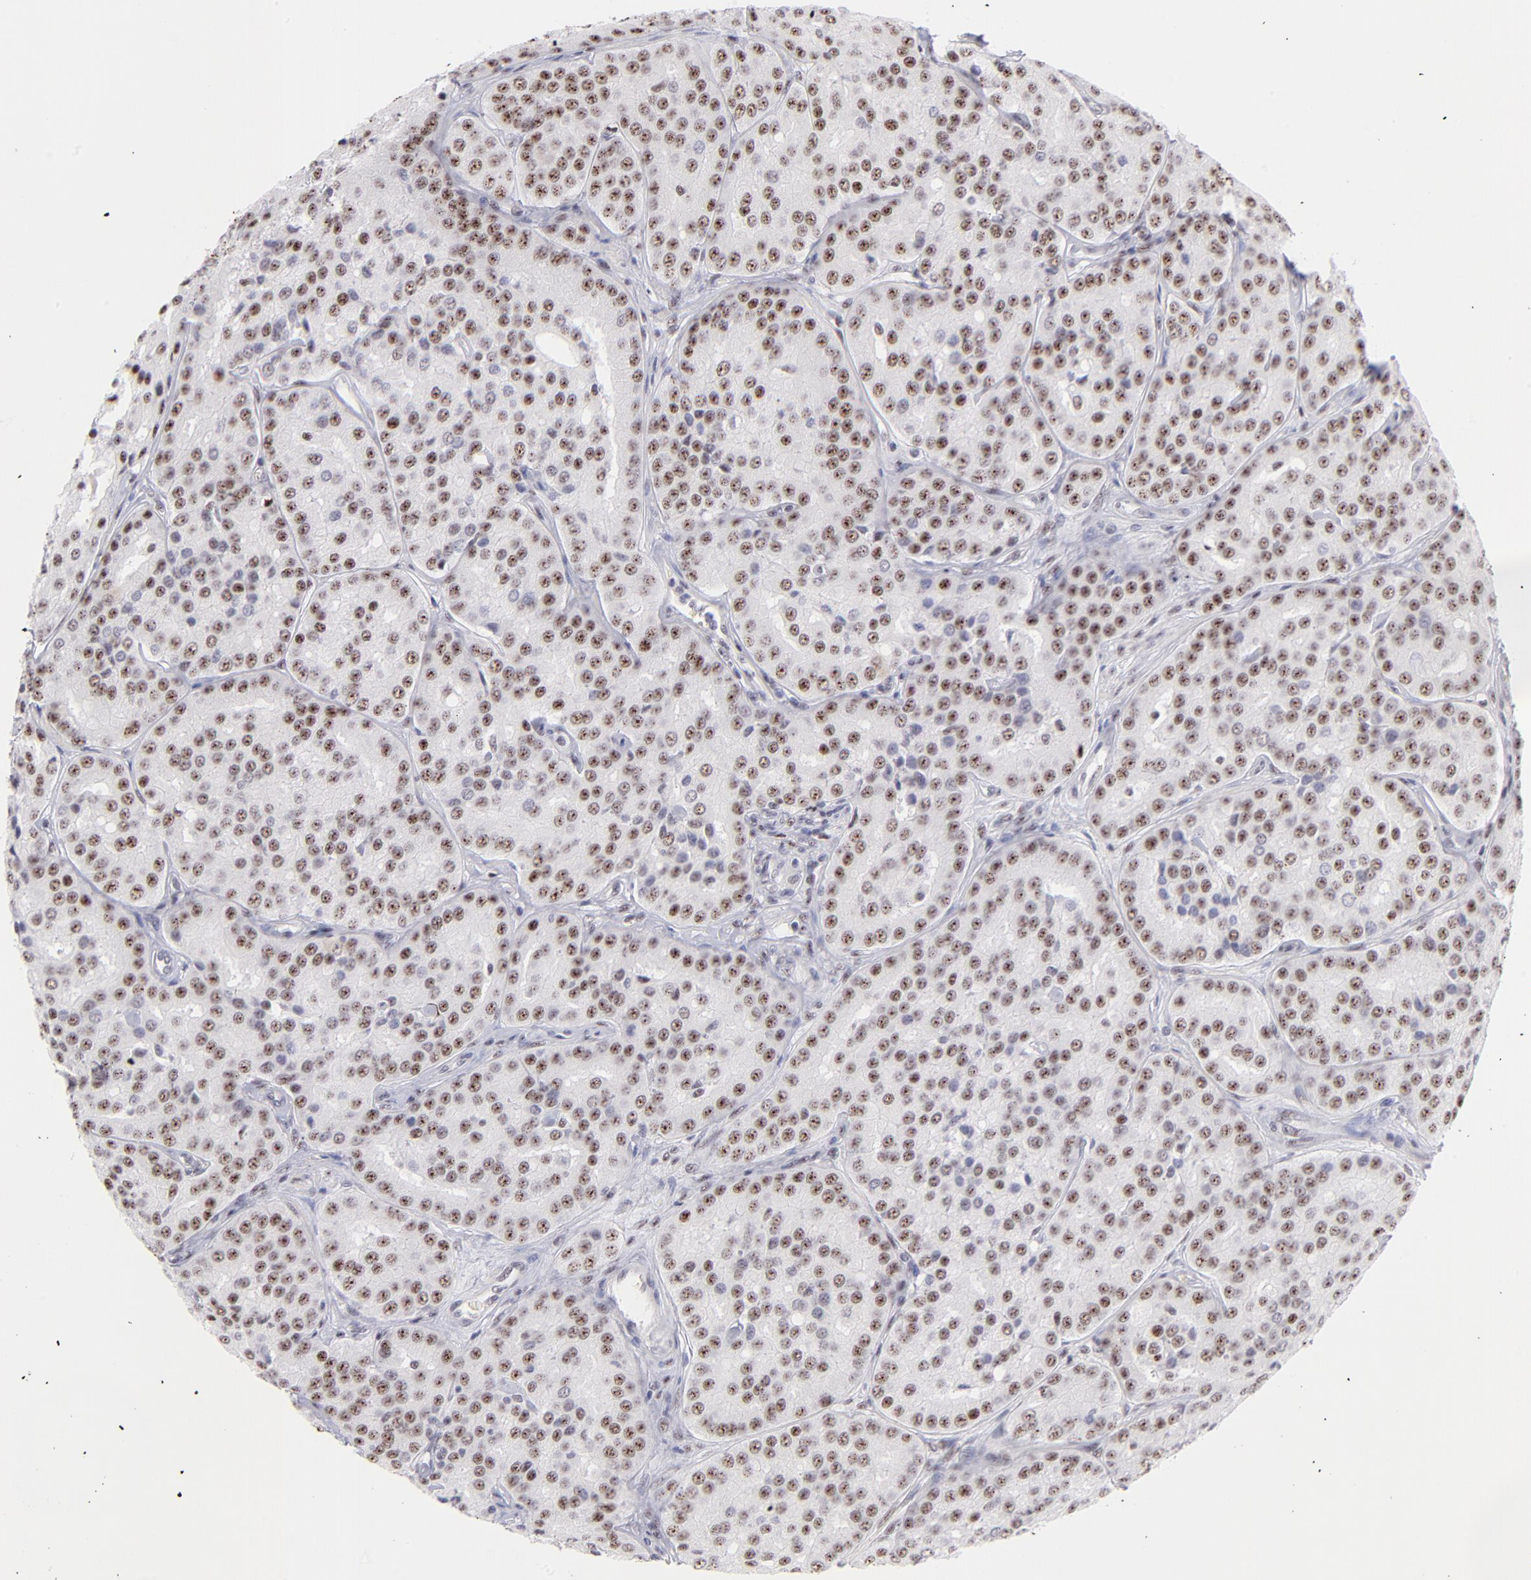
{"staining": {"intensity": "moderate", "quantity": ">75%", "location": "nuclear"}, "tissue": "prostate cancer", "cell_type": "Tumor cells", "image_type": "cancer", "snomed": [{"axis": "morphology", "description": "Adenocarcinoma, High grade"}, {"axis": "topography", "description": "Prostate"}], "caption": "High-power microscopy captured an immunohistochemistry (IHC) photomicrograph of prostate cancer (adenocarcinoma (high-grade)), revealing moderate nuclear expression in about >75% of tumor cells. Using DAB (3,3'-diaminobenzidine) (brown) and hematoxylin (blue) stains, captured at high magnification using brightfield microscopy.", "gene": "CDC25C", "patient": {"sex": "male", "age": 64}}